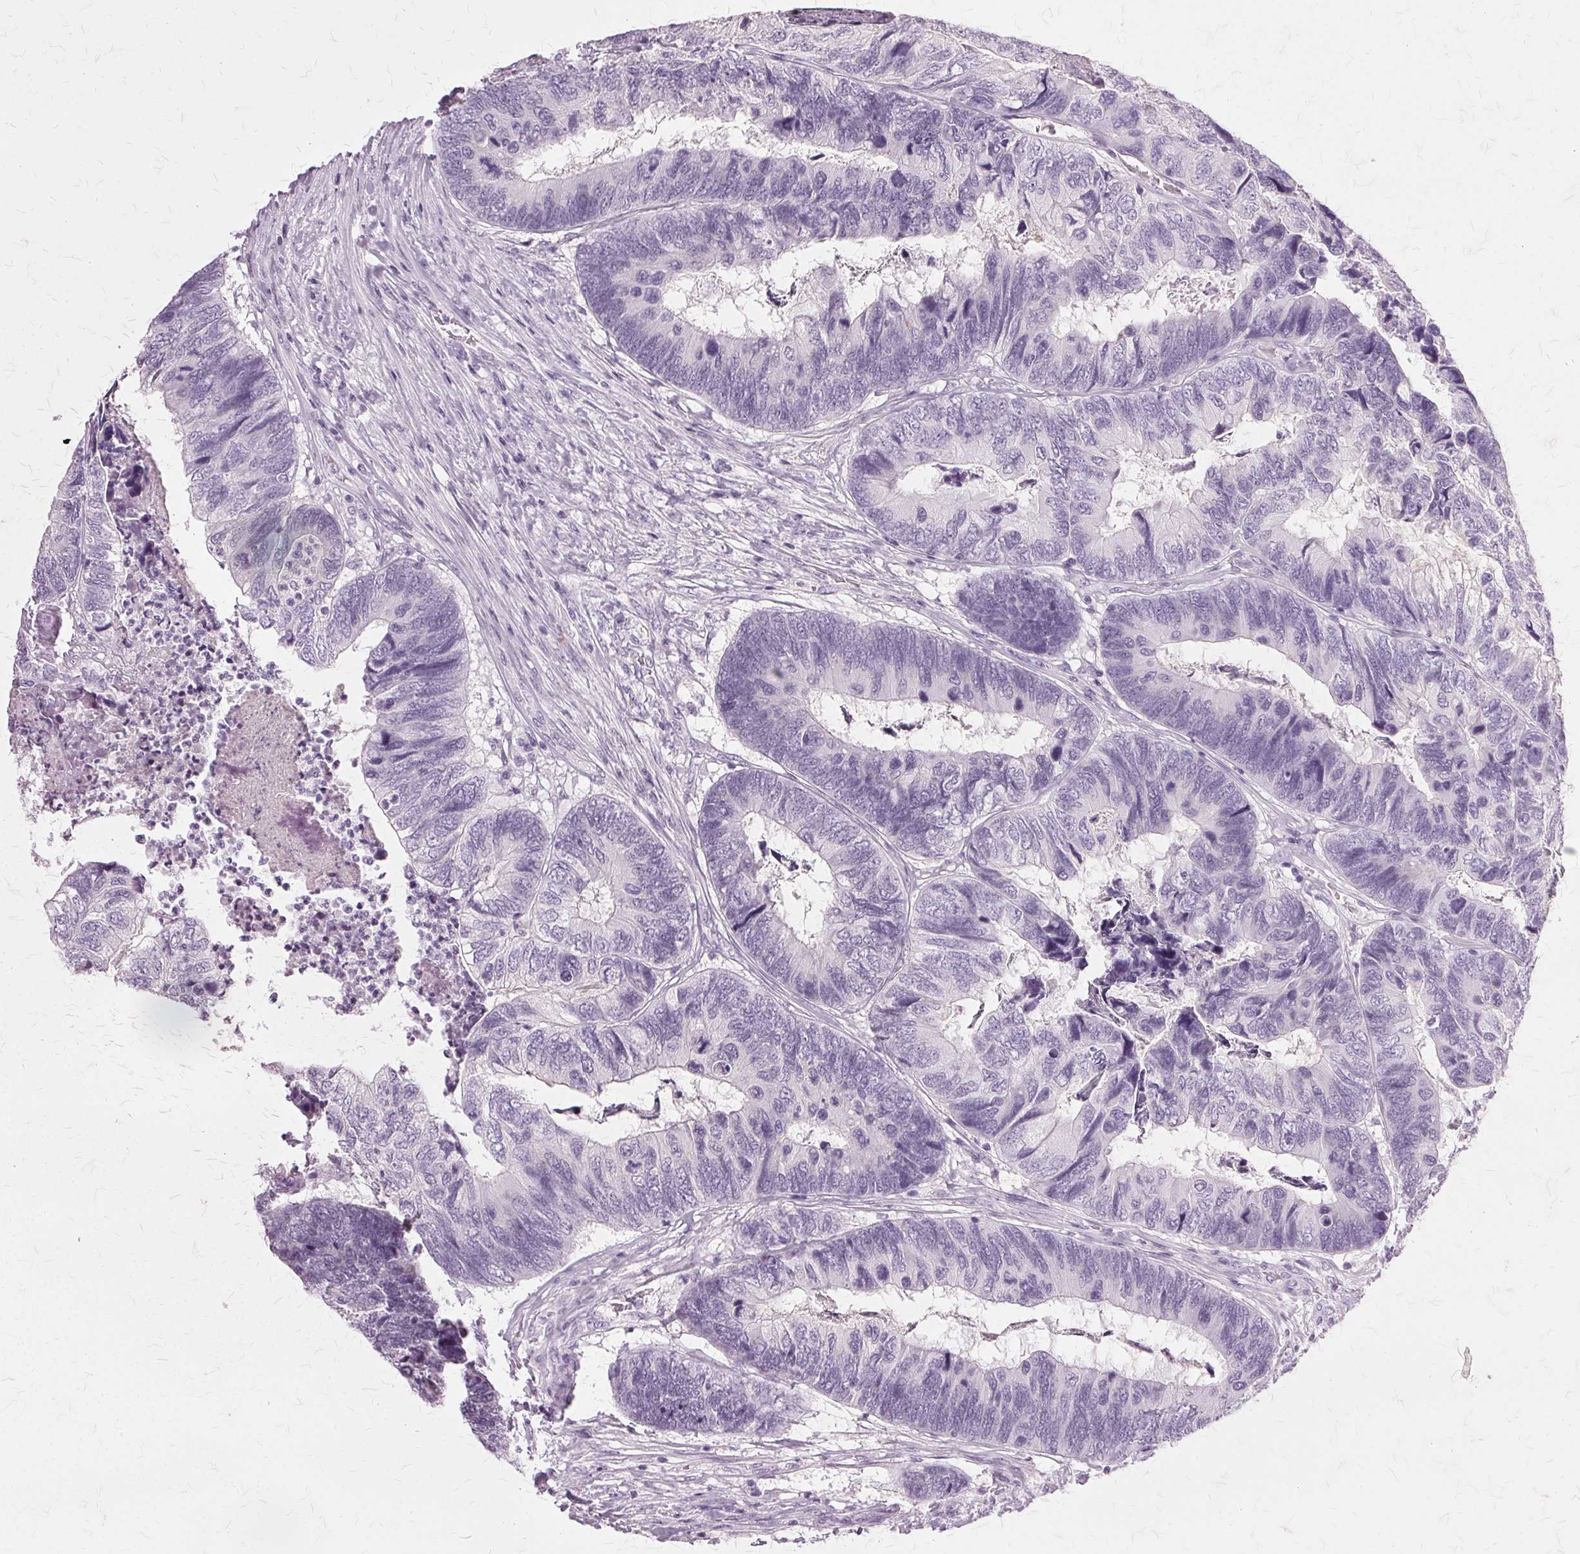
{"staining": {"intensity": "negative", "quantity": "none", "location": "none"}, "tissue": "colorectal cancer", "cell_type": "Tumor cells", "image_type": "cancer", "snomed": [{"axis": "morphology", "description": "Adenocarcinoma, NOS"}, {"axis": "topography", "description": "Colon"}], "caption": "Immunohistochemistry photomicrograph of neoplastic tissue: adenocarcinoma (colorectal) stained with DAB shows no significant protein staining in tumor cells.", "gene": "SLC45A3", "patient": {"sex": "female", "age": 67}}